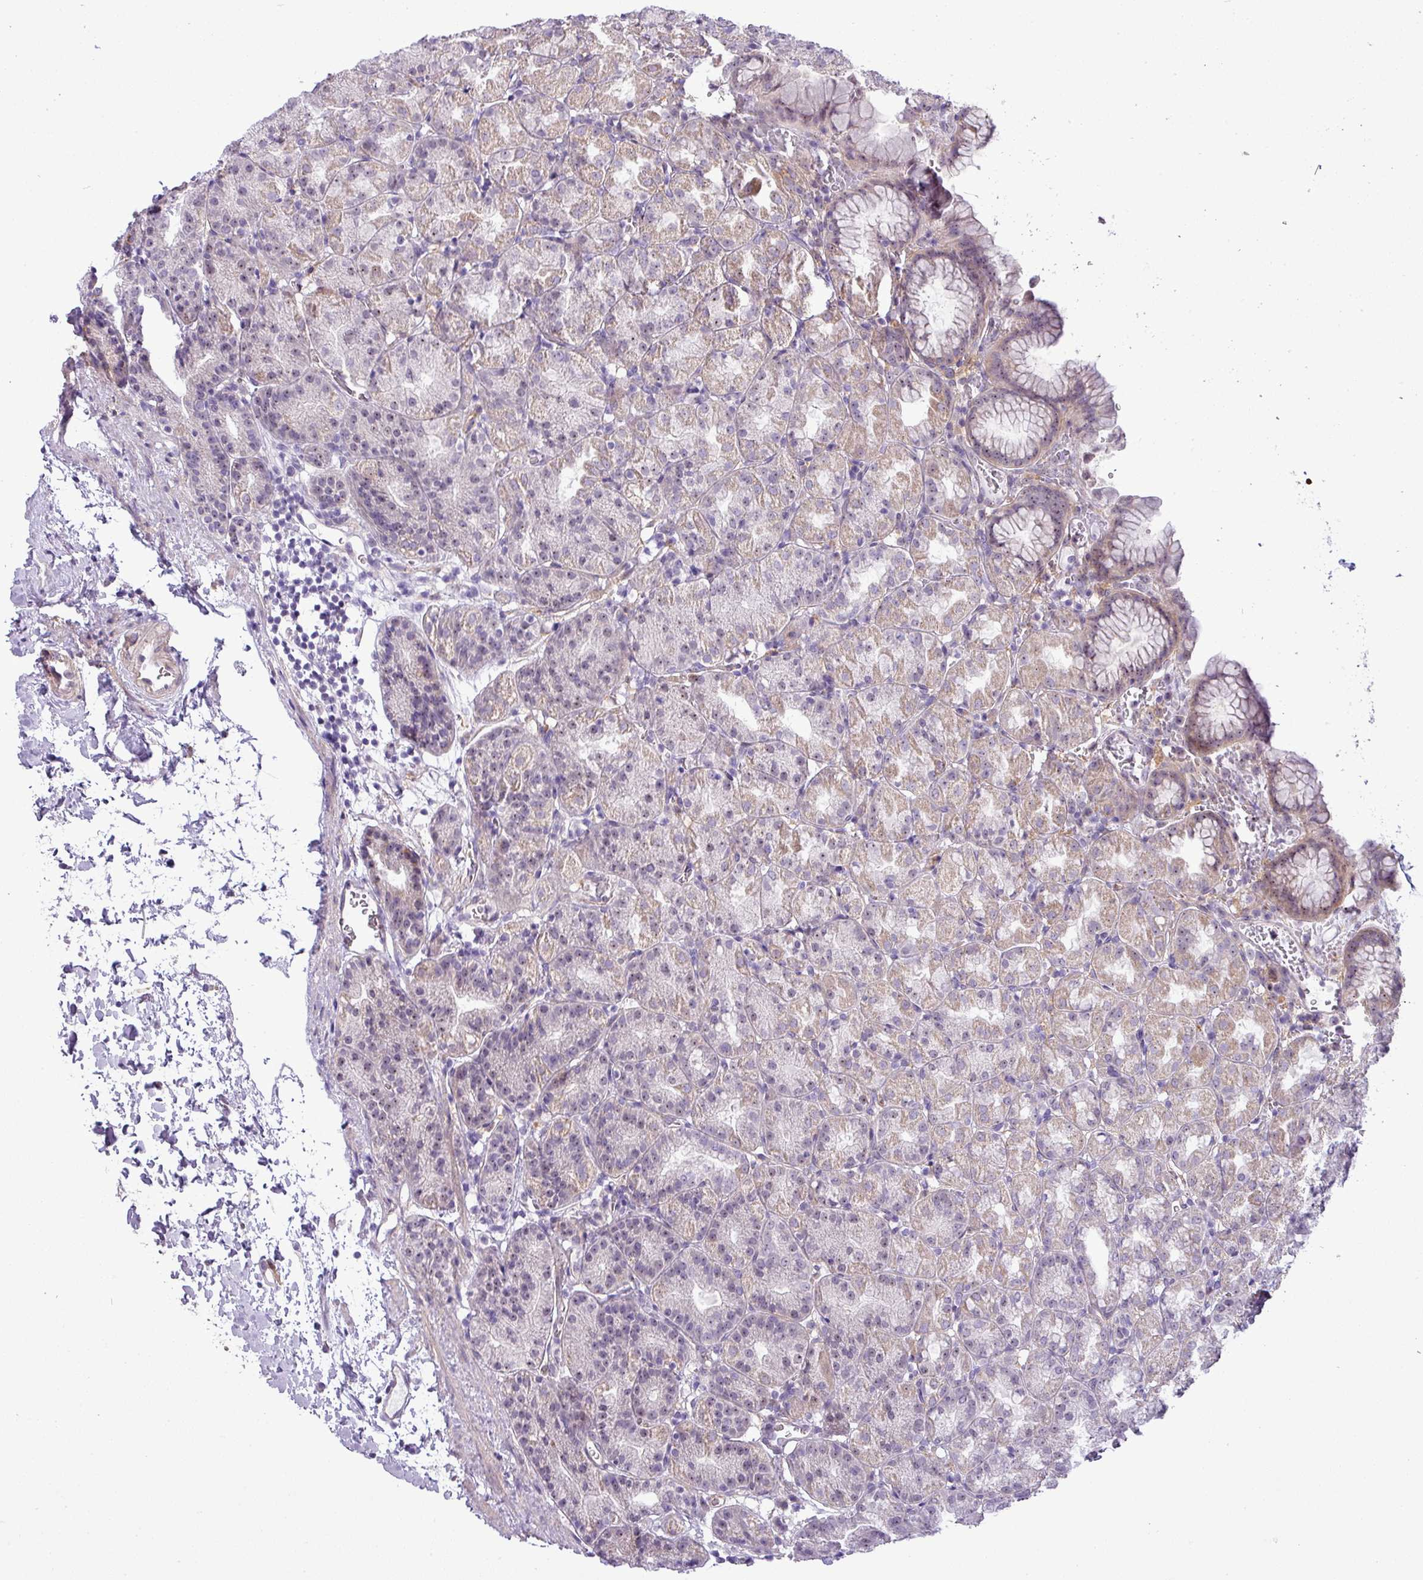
{"staining": {"intensity": "weak", "quantity": "25%-75%", "location": "cytoplasmic/membranous,nuclear"}, "tissue": "stomach", "cell_type": "Glandular cells", "image_type": "normal", "snomed": [{"axis": "morphology", "description": "Normal tissue, NOS"}, {"axis": "topography", "description": "Stomach, upper"}], "caption": "A brown stain labels weak cytoplasmic/membranous,nuclear staining of a protein in glandular cells of normal stomach. (DAB = brown stain, brightfield microscopy at high magnification).", "gene": "MAK16", "patient": {"sex": "female", "age": 81}}